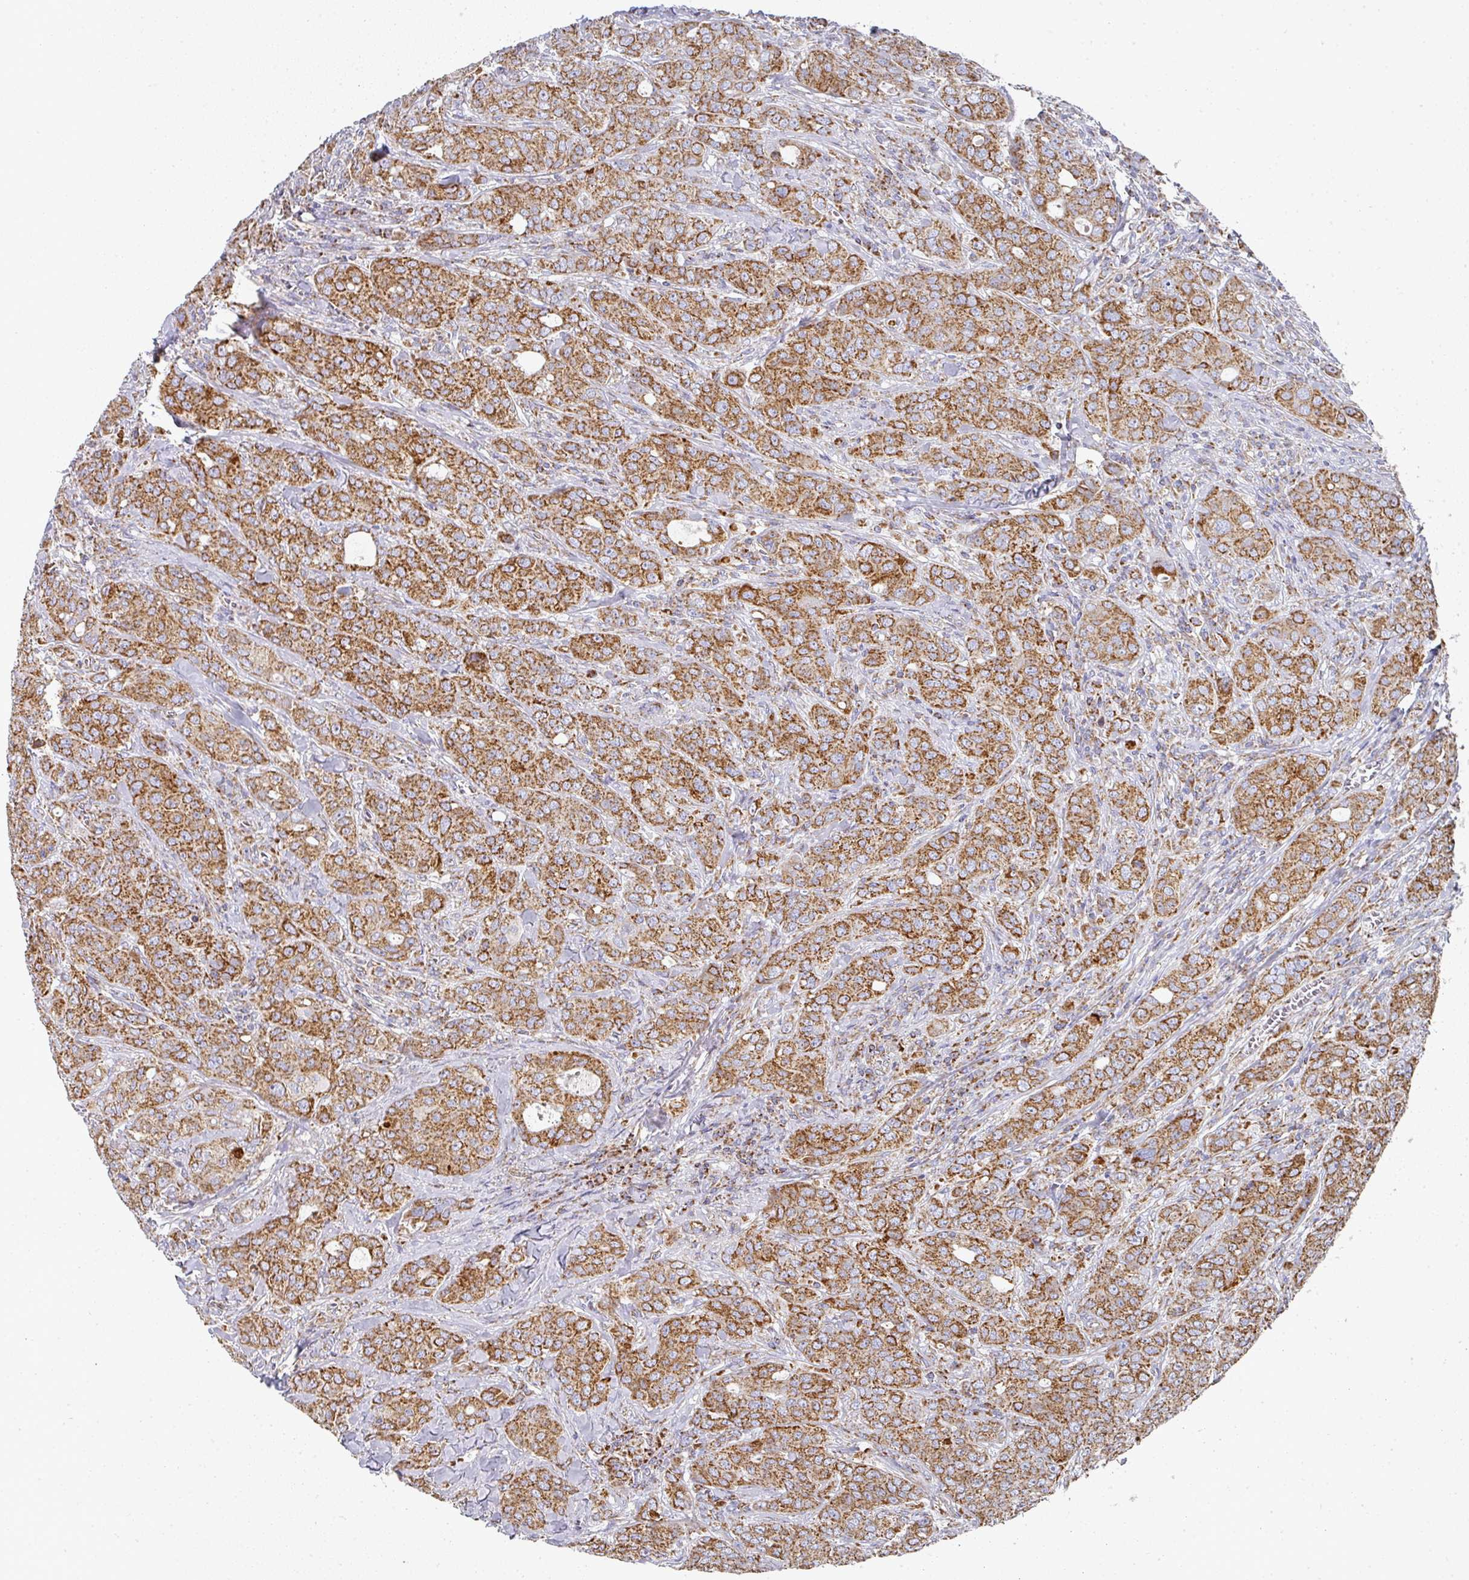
{"staining": {"intensity": "moderate", "quantity": ">75%", "location": "cytoplasmic/membranous"}, "tissue": "breast cancer", "cell_type": "Tumor cells", "image_type": "cancer", "snomed": [{"axis": "morphology", "description": "Duct carcinoma"}, {"axis": "topography", "description": "Breast"}], "caption": "This histopathology image displays immunohistochemistry staining of breast infiltrating ductal carcinoma, with medium moderate cytoplasmic/membranous staining in about >75% of tumor cells.", "gene": "UQCRFS1", "patient": {"sex": "female", "age": 43}}